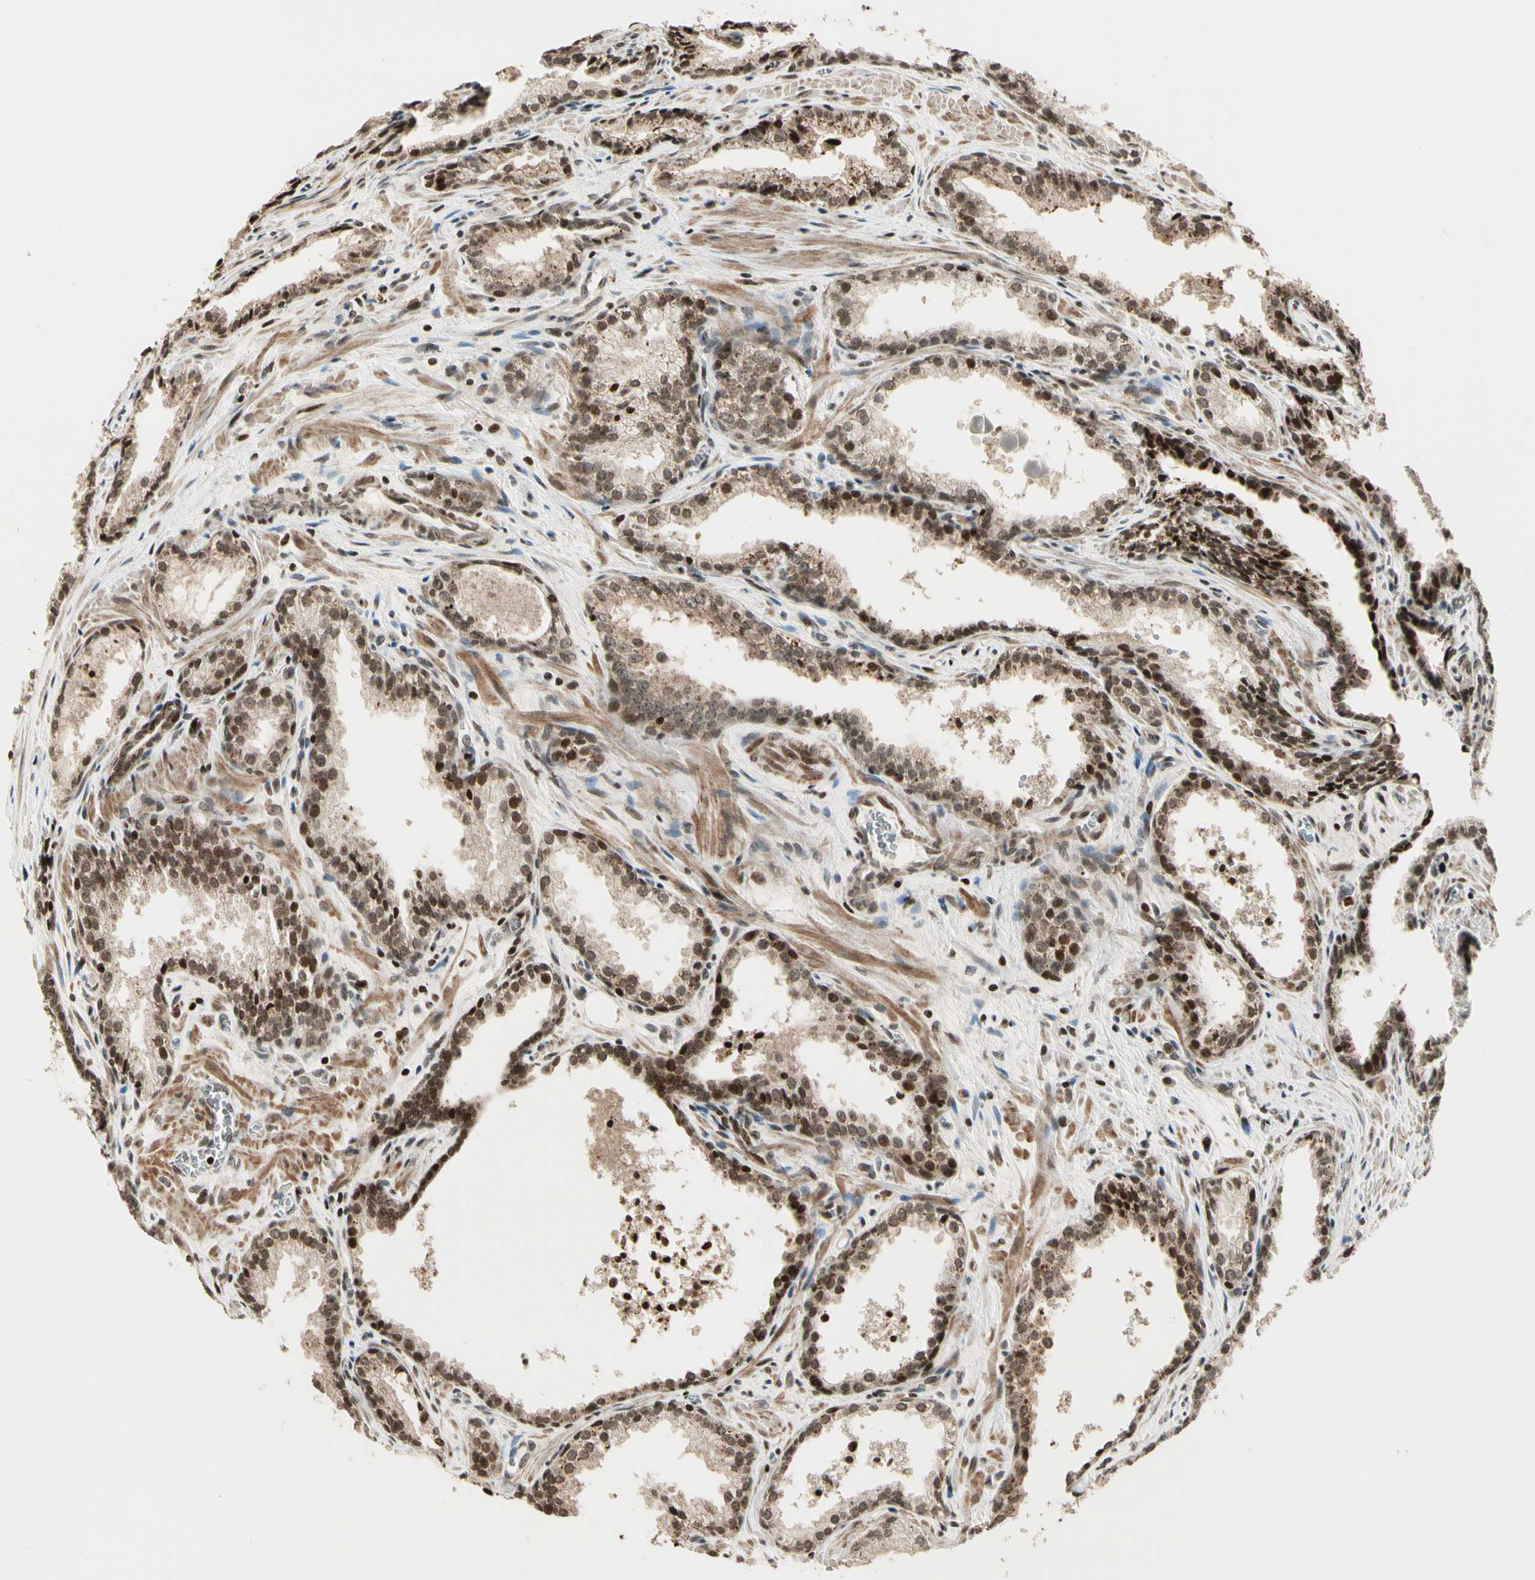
{"staining": {"intensity": "weak", "quantity": ">75%", "location": "cytoplasmic/membranous,nuclear"}, "tissue": "prostate cancer", "cell_type": "Tumor cells", "image_type": "cancer", "snomed": [{"axis": "morphology", "description": "Adenocarcinoma, Low grade"}, {"axis": "topography", "description": "Prostate"}], "caption": "Protein expression analysis of human prostate cancer reveals weak cytoplasmic/membranous and nuclear staining in approximately >75% of tumor cells.", "gene": "TSHZ3", "patient": {"sex": "male", "age": 60}}